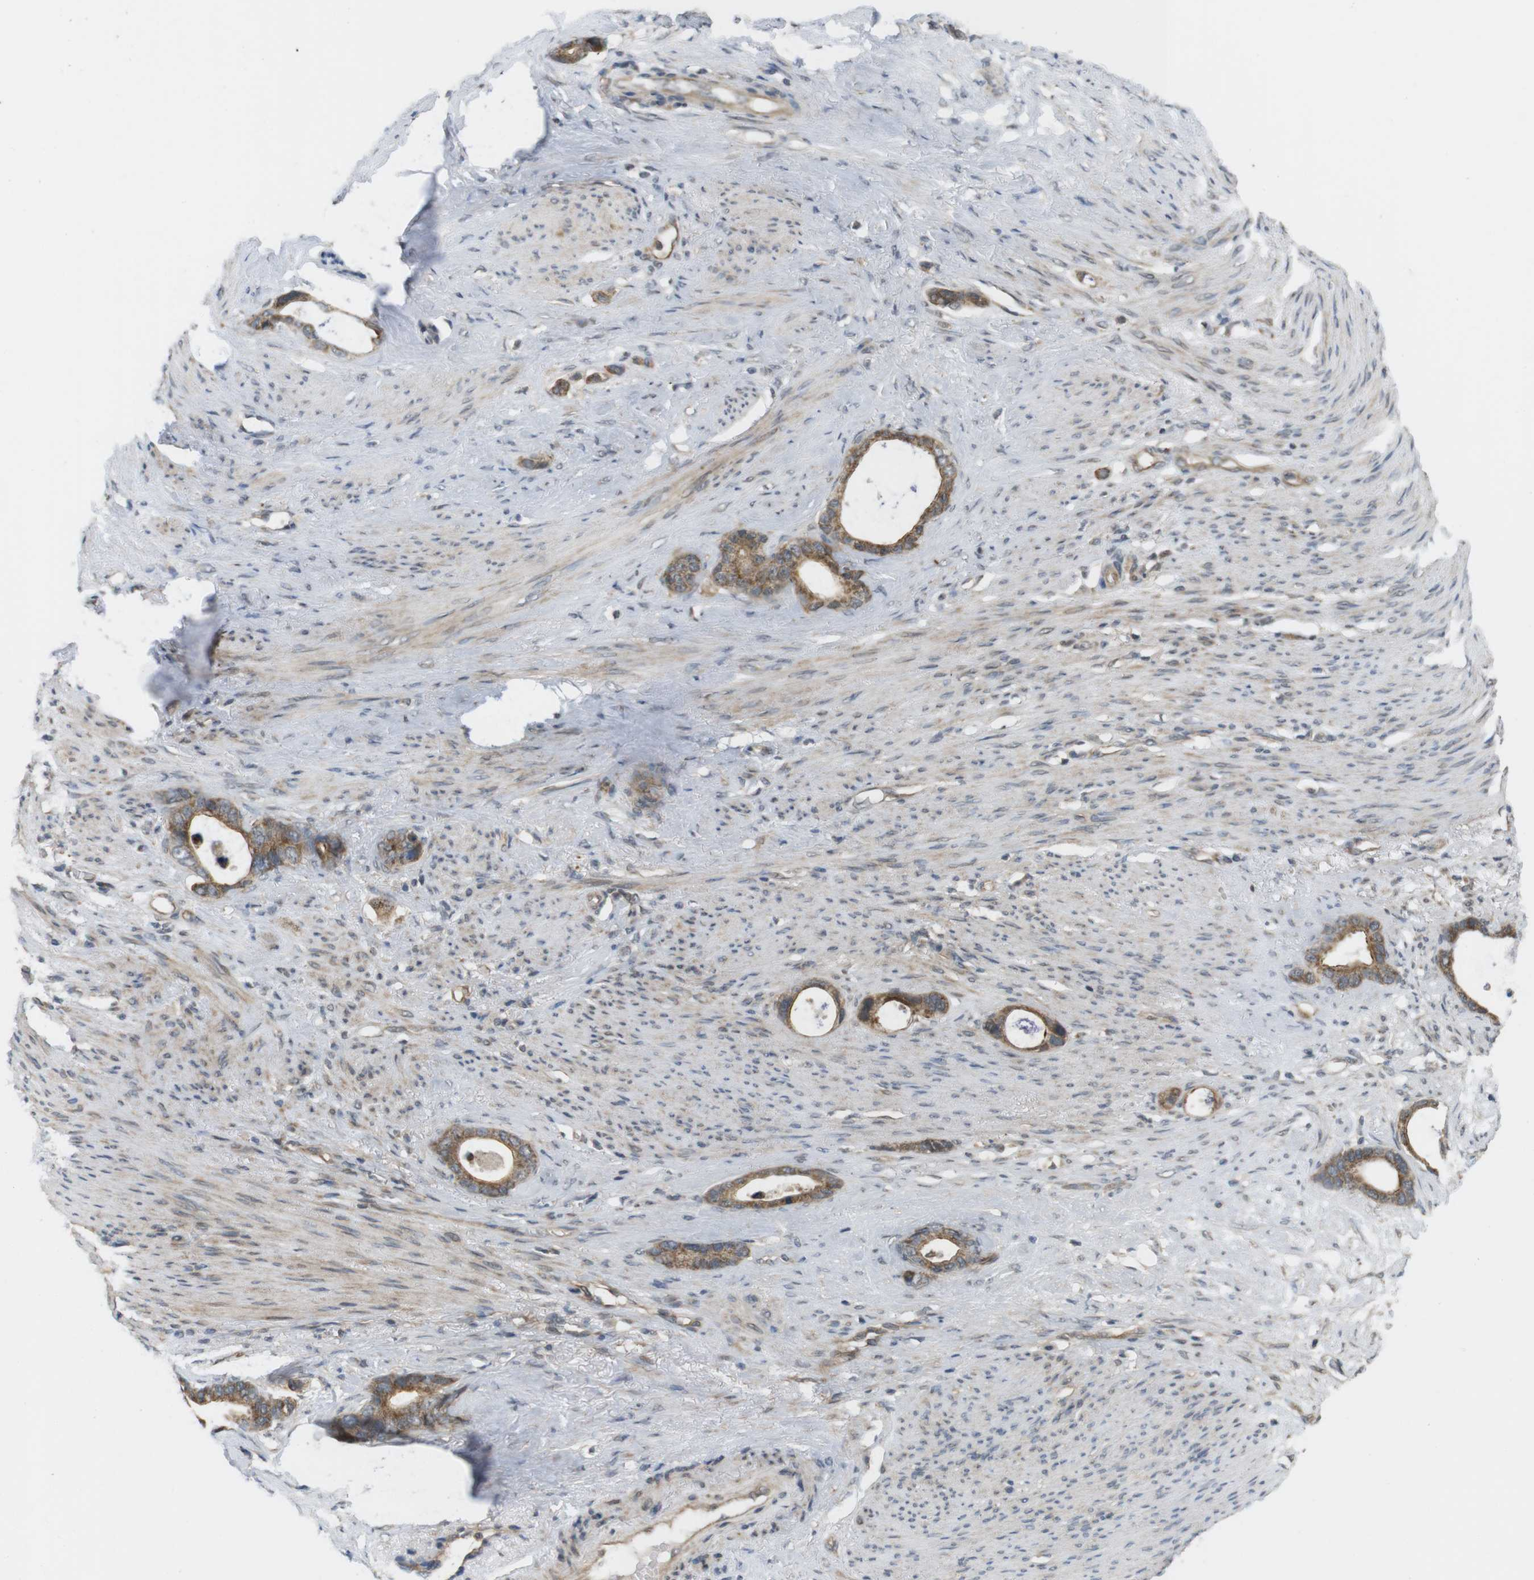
{"staining": {"intensity": "moderate", "quantity": ">75%", "location": "cytoplasmic/membranous"}, "tissue": "stomach cancer", "cell_type": "Tumor cells", "image_type": "cancer", "snomed": [{"axis": "morphology", "description": "Adenocarcinoma, NOS"}, {"axis": "topography", "description": "Stomach"}], "caption": "Stomach adenocarcinoma was stained to show a protein in brown. There is medium levels of moderate cytoplasmic/membranous staining in approximately >75% of tumor cells.", "gene": "RNF130", "patient": {"sex": "female", "age": 75}}